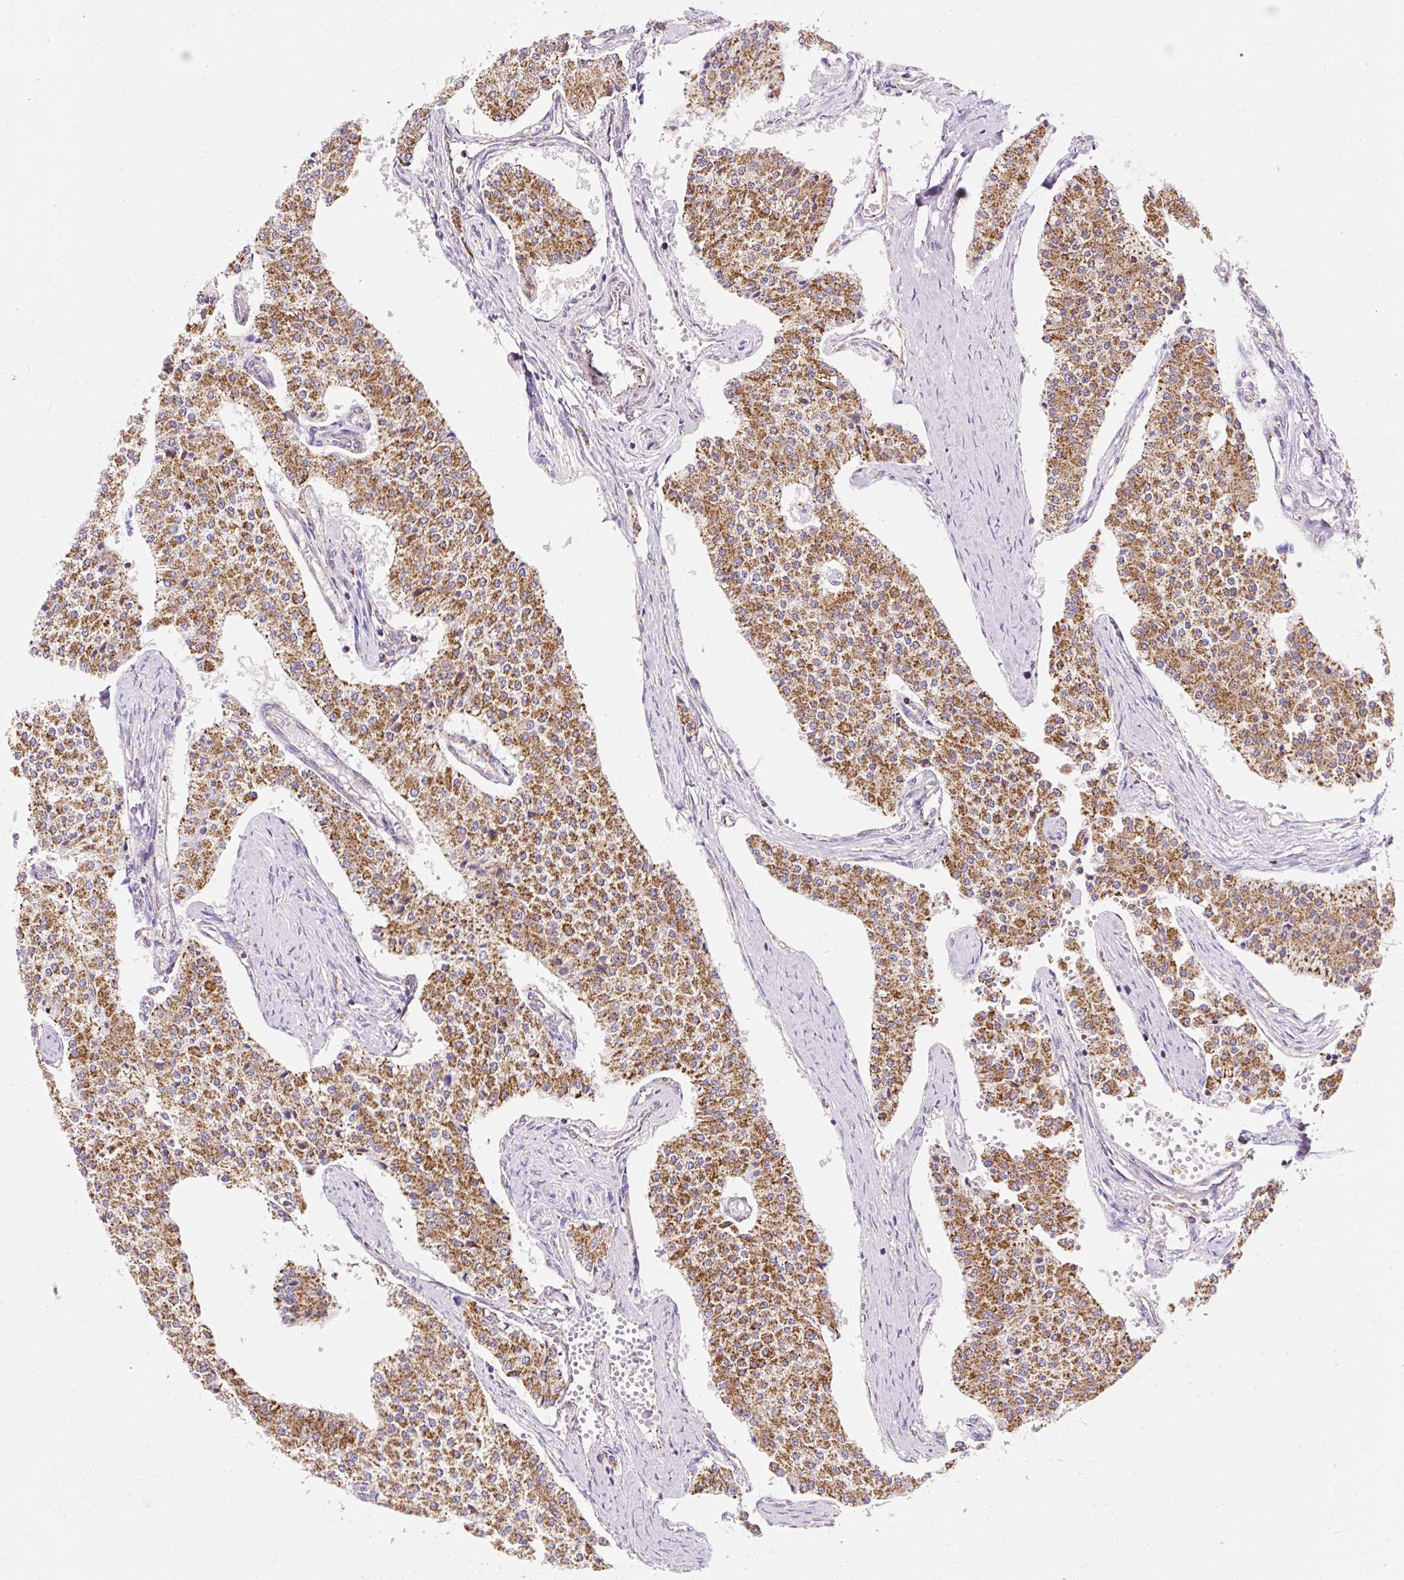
{"staining": {"intensity": "moderate", "quantity": ">75%", "location": "cytoplasmic/membranous"}, "tissue": "carcinoid", "cell_type": "Tumor cells", "image_type": "cancer", "snomed": [{"axis": "morphology", "description": "Carcinoid, malignant, NOS"}, {"axis": "topography", "description": "Colon"}], "caption": "High-magnification brightfield microscopy of carcinoid stained with DAB (brown) and counterstained with hematoxylin (blue). tumor cells exhibit moderate cytoplasmic/membranous positivity is present in approximately>75% of cells. Nuclei are stained in blue.", "gene": "DAAM2", "patient": {"sex": "female", "age": 52}}